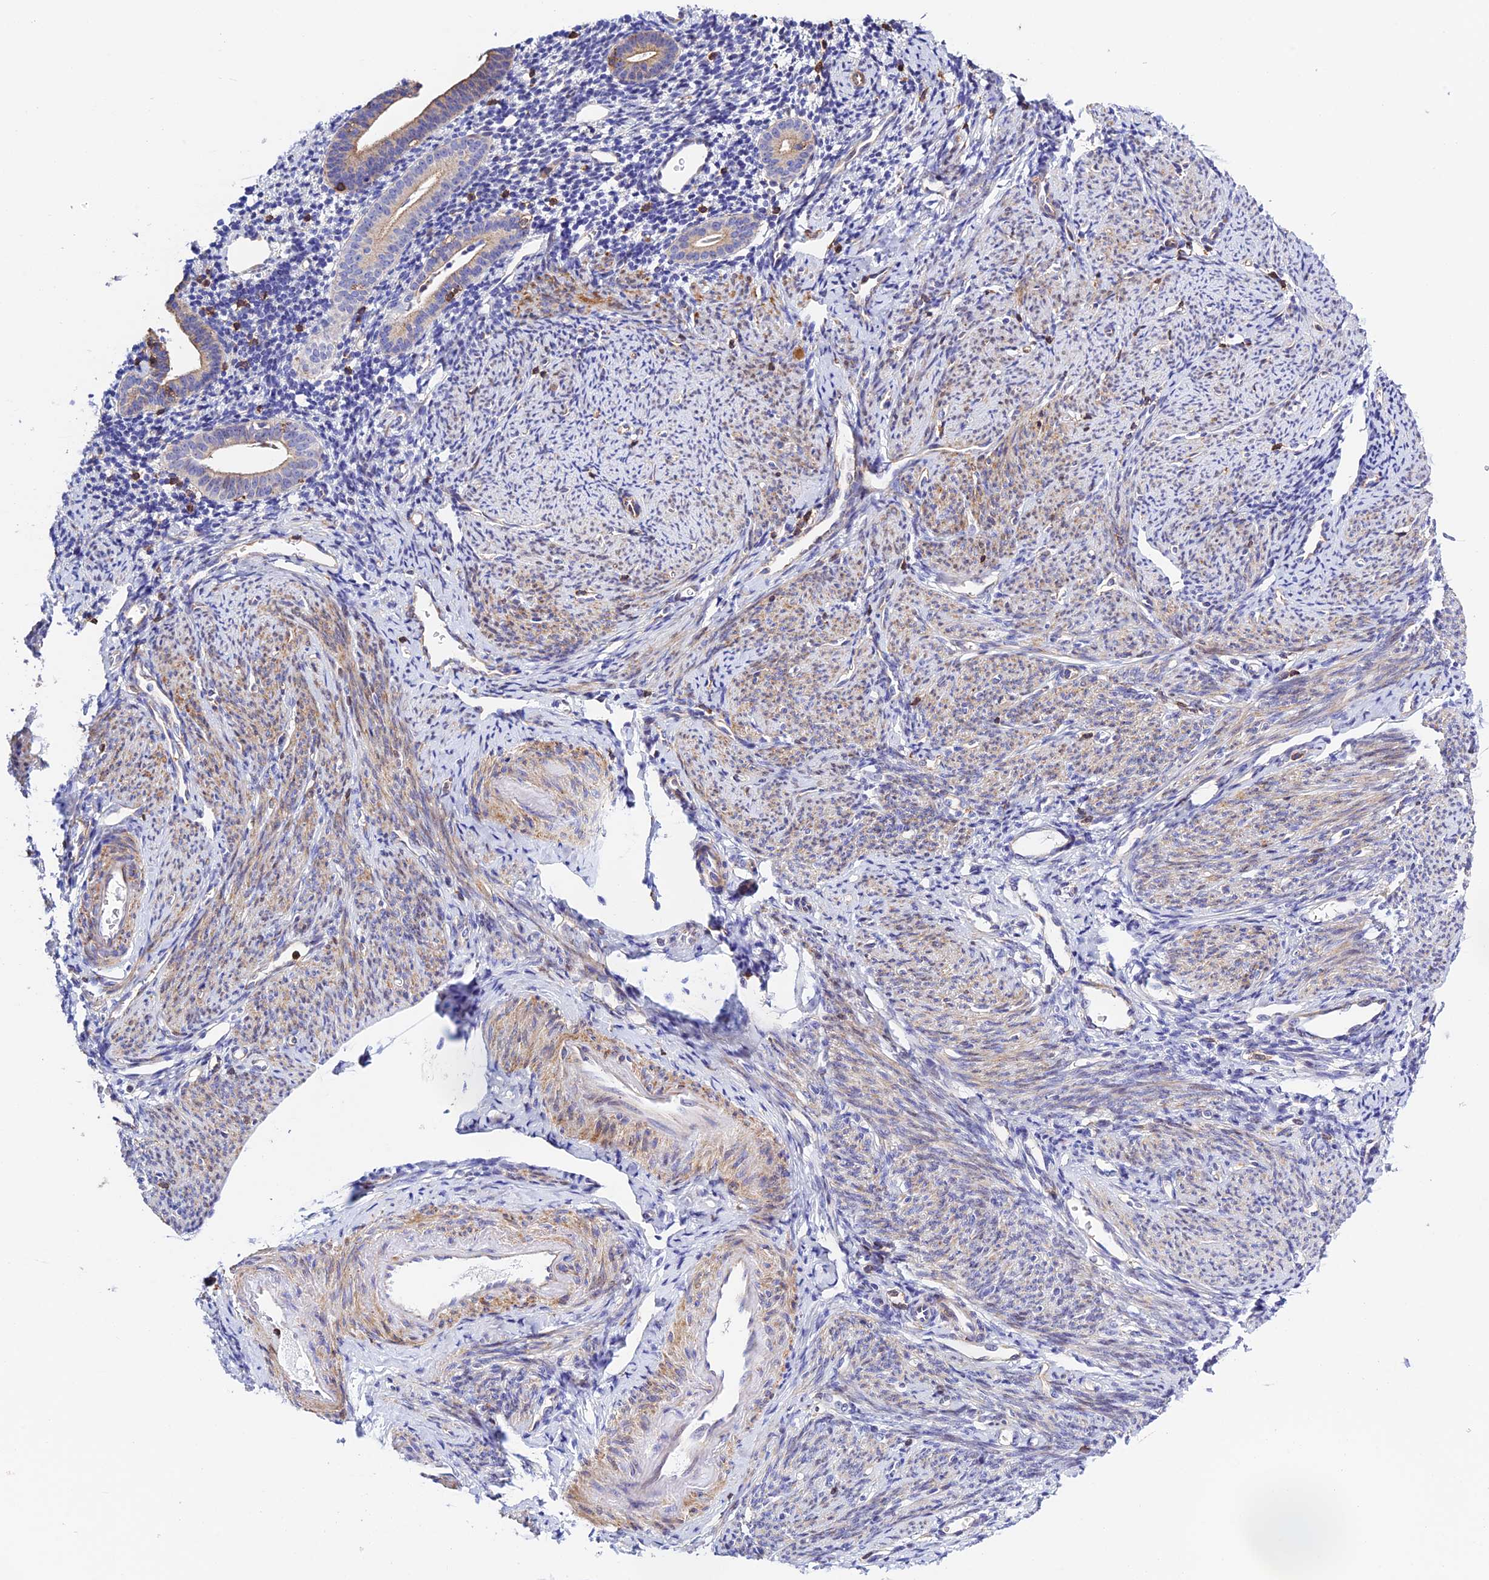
{"staining": {"intensity": "negative", "quantity": "none", "location": "none"}, "tissue": "endometrium", "cell_type": "Cells in endometrial stroma", "image_type": "normal", "snomed": [{"axis": "morphology", "description": "Normal tissue, NOS"}, {"axis": "topography", "description": "Endometrium"}], "caption": "IHC photomicrograph of normal endometrium: human endometrium stained with DAB (3,3'-diaminobenzidine) shows no significant protein staining in cells in endometrial stroma.", "gene": "PRIM1", "patient": {"sex": "female", "age": 56}}